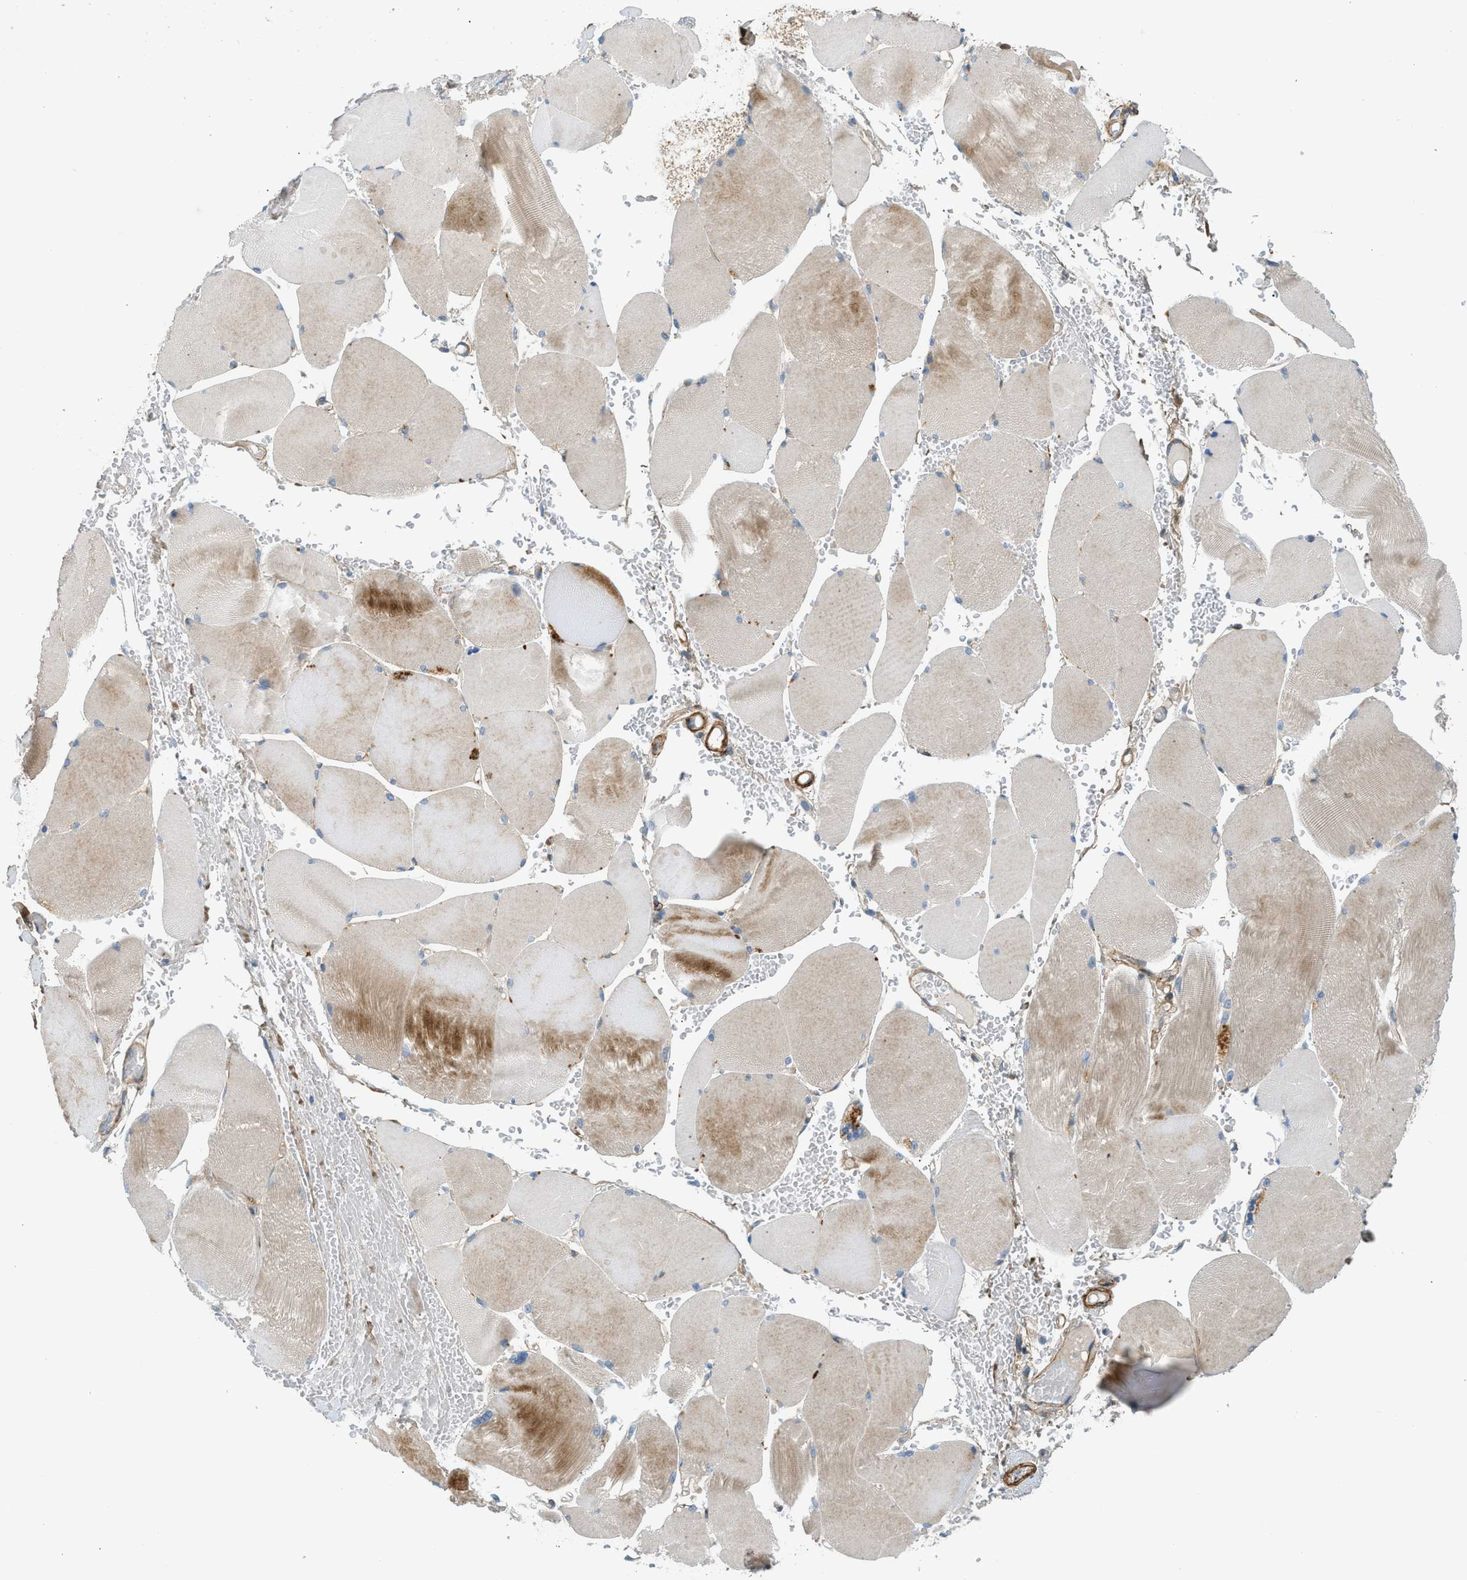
{"staining": {"intensity": "moderate", "quantity": "<25%", "location": "cytoplasmic/membranous"}, "tissue": "skeletal muscle", "cell_type": "Myocytes", "image_type": "normal", "snomed": [{"axis": "morphology", "description": "Normal tissue, NOS"}, {"axis": "topography", "description": "Skin"}, {"axis": "topography", "description": "Skeletal muscle"}], "caption": "A high-resolution image shows immunohistochemistry (IHC) staining of normal skeletal muscle, which demonstrates moderate cytoplasmic/membranous expression in about <25% of myocytes.", "gene": "EDNRA", "patient": {"sex": "male", "age": 83}}